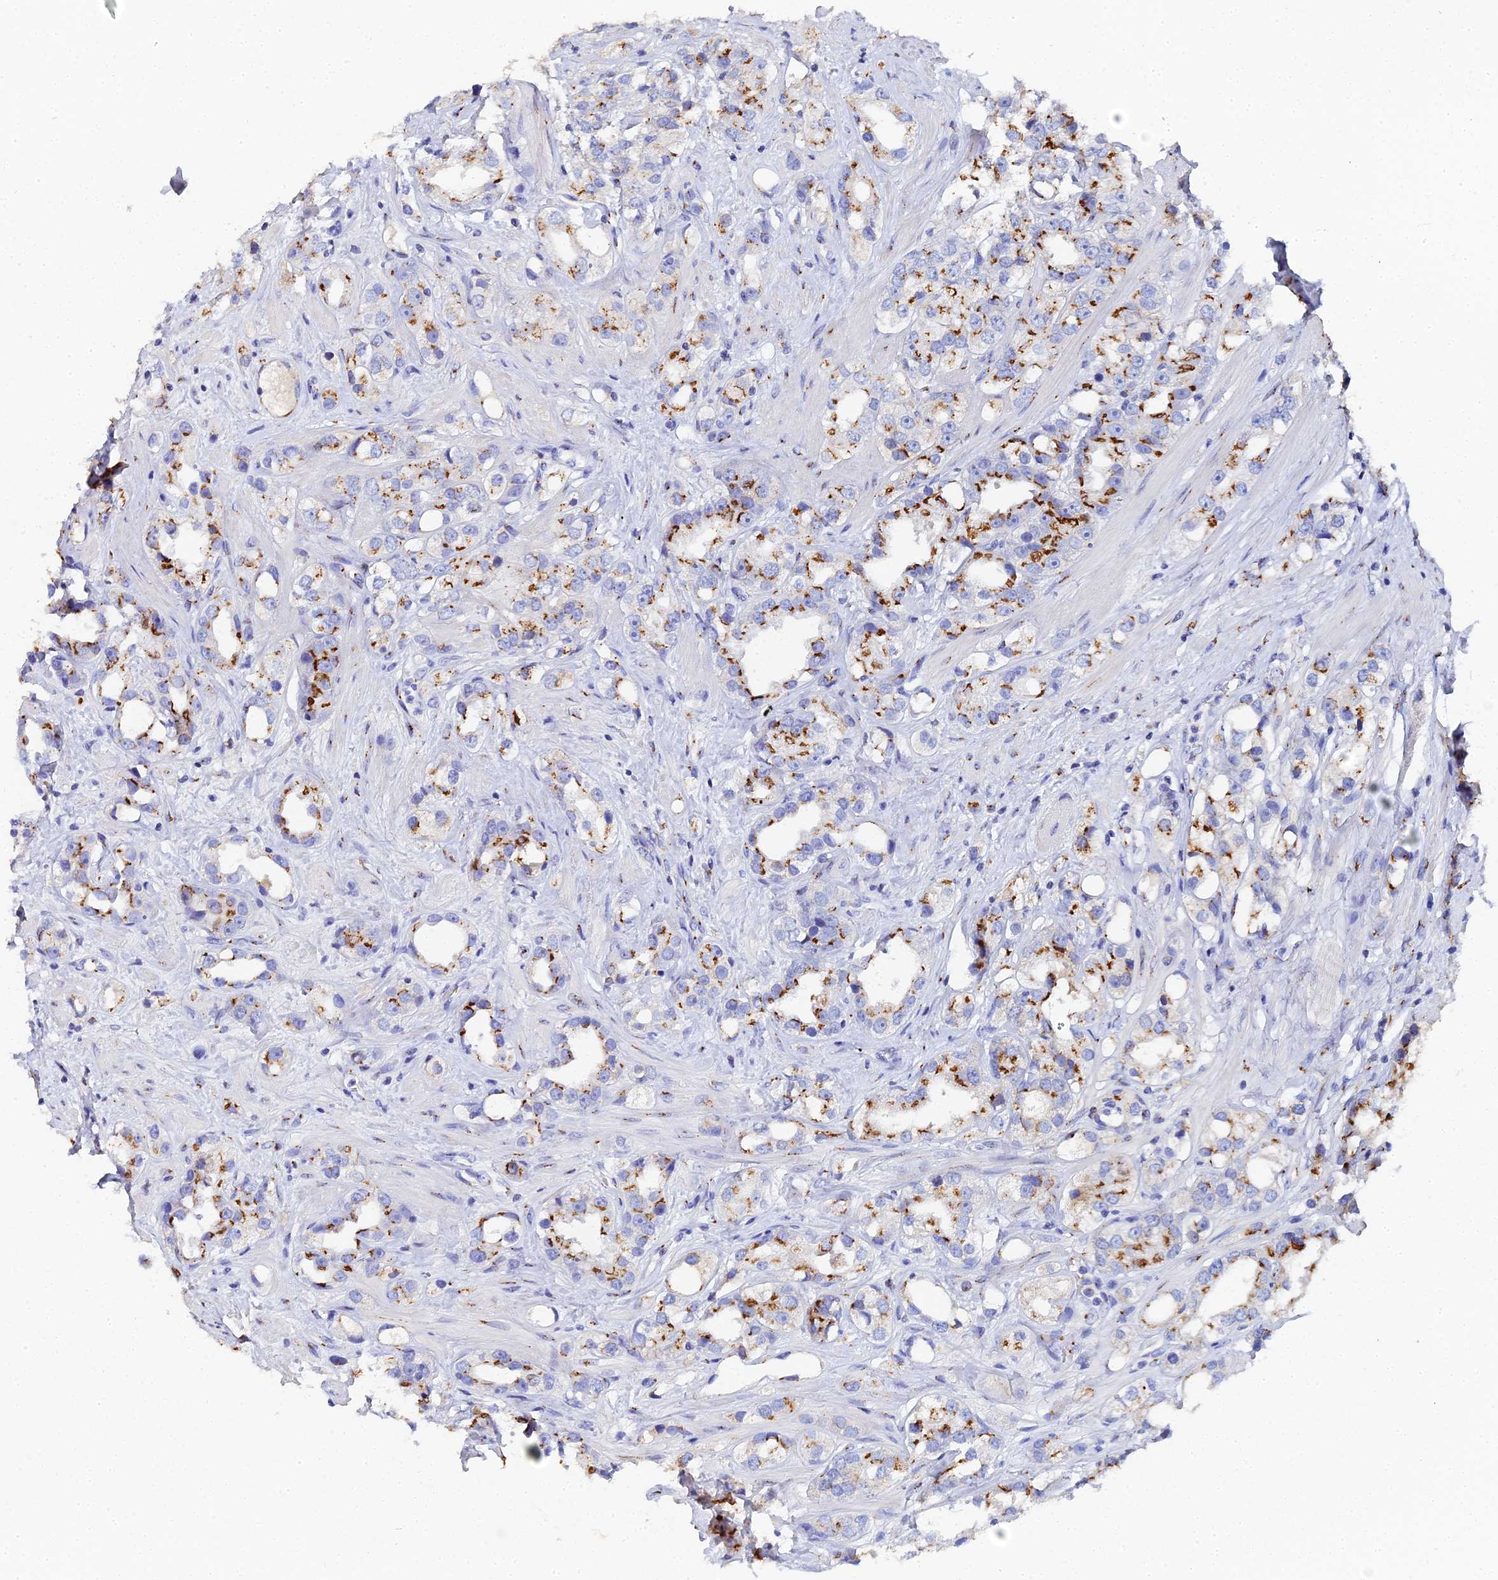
{"staining": {"intensity": "moderate", "quantity": ">75%", "location": "cytoplasmic/membranous"}, "tissue": "prostate cancer", "cell_type": "Tumor cells", "image_type": "cancer", "snomed": [{"axis": "morphology", "description": "Adenocarcinoma, NOS"}, {"axis": "topography", "description": "Prostate"}], "caption": "Prostate cancer stained with DAB IHC exhibits medium levels of moderate cytoplasmic/membranous expression in about >75% of tumor cells. The protein is stained brown, and the nuclei are stained in blue (DAB (3,3'-diaminobenzidine) IHC with brightfield microscopy, high magnification).", "gene": "ENSG00000268674", "patient": {"sex": "male", "age": 79}}